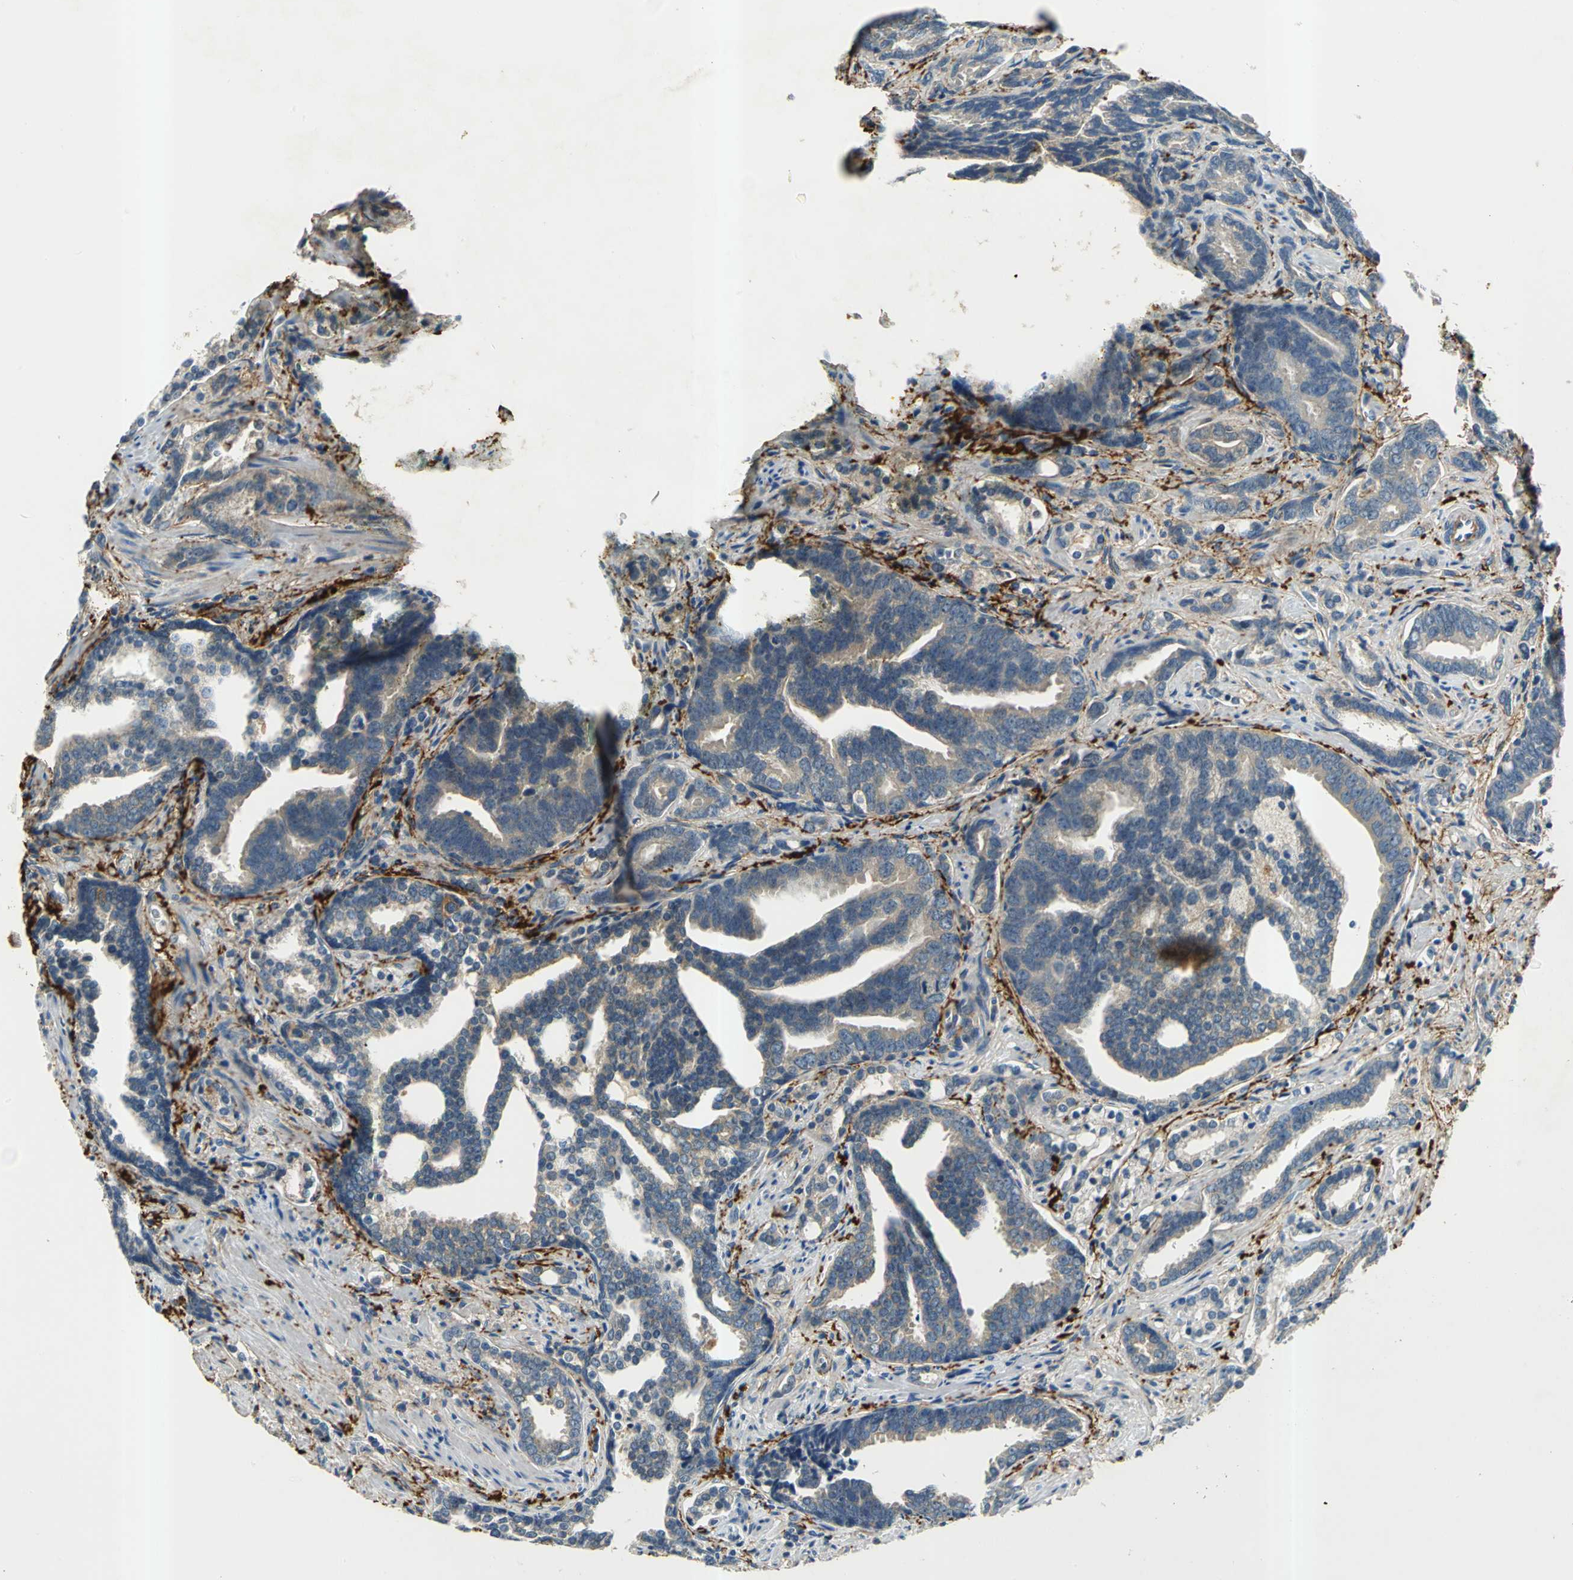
{"staining": {"intensity": "negative", "quantity": "none", "location": "none"}, "tissue": "prostate cancer", "cell_type": "Tumor cells", "image_type": "cancer", "snomed": [{"axis": "morphology", "description": "Adenocarcinoma, Medium grade"}, {"axis": "topography", "description": "Prostate"}], "caption": "Protein analysis of prostate cancer (medium-grade adenocarcinoma) exhibits no significant expression in tumor cells.", "gene": "SLC16A7", "patient": {"sex": "male", "age": 67}}